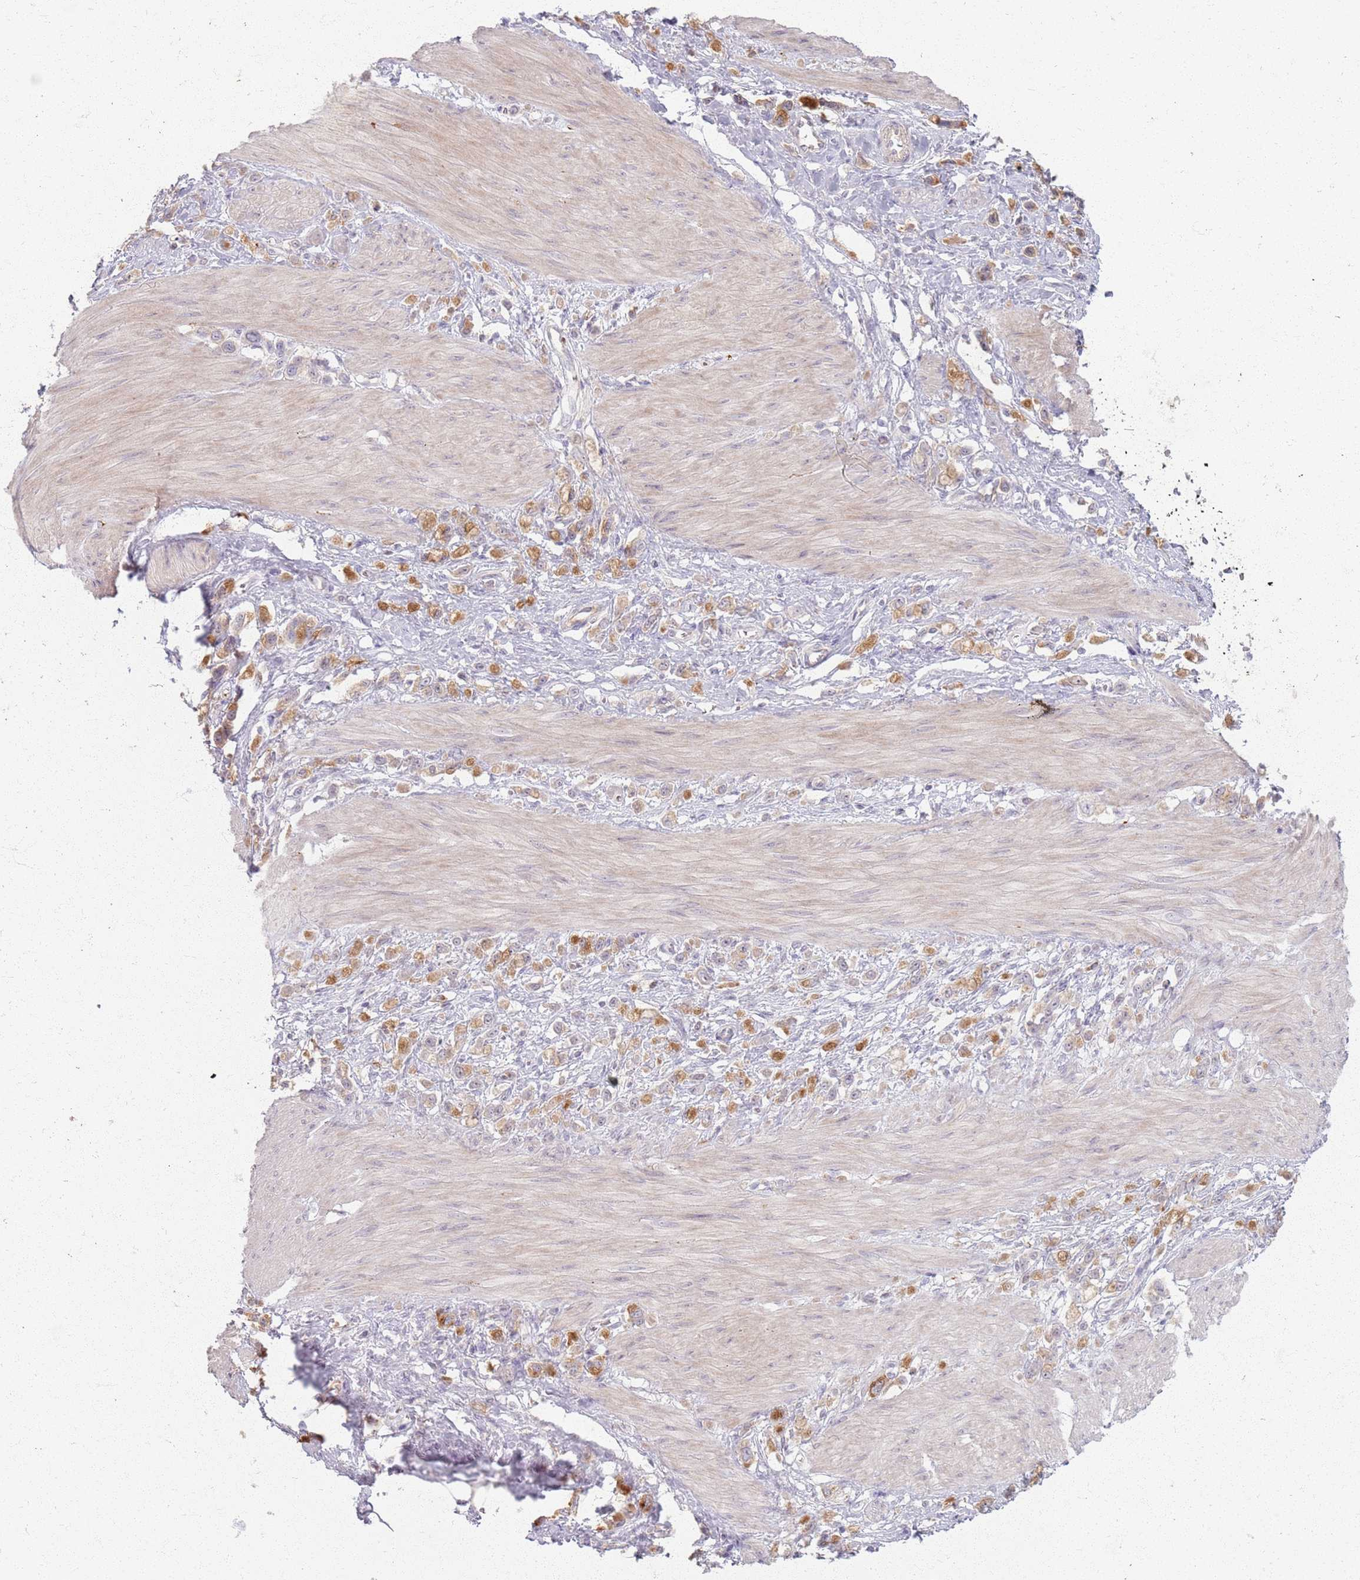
{"staining": {"intensity": "moderate", "quantity": "25%-75%", "location": "cytoplasmic/membranous"}, "tissue": "stomach cancer", "cell_type": "Tumor cells", "image_type": "cancer", "snomed": [{"axis": "morphology", "description": "Adenocarcinoma, NOS"}, {"axis": "topography", "description": "Stomach"}], "caption": "Adenocarcinoma (stomach) tissue shows moderate cytoplasmic/membranous staining in approximately 25%-75% of tumor cells, visualized by immunohistochemistry.", "gene": "ZDHHC2", "patient": {"sex": "female", "age": 65}}